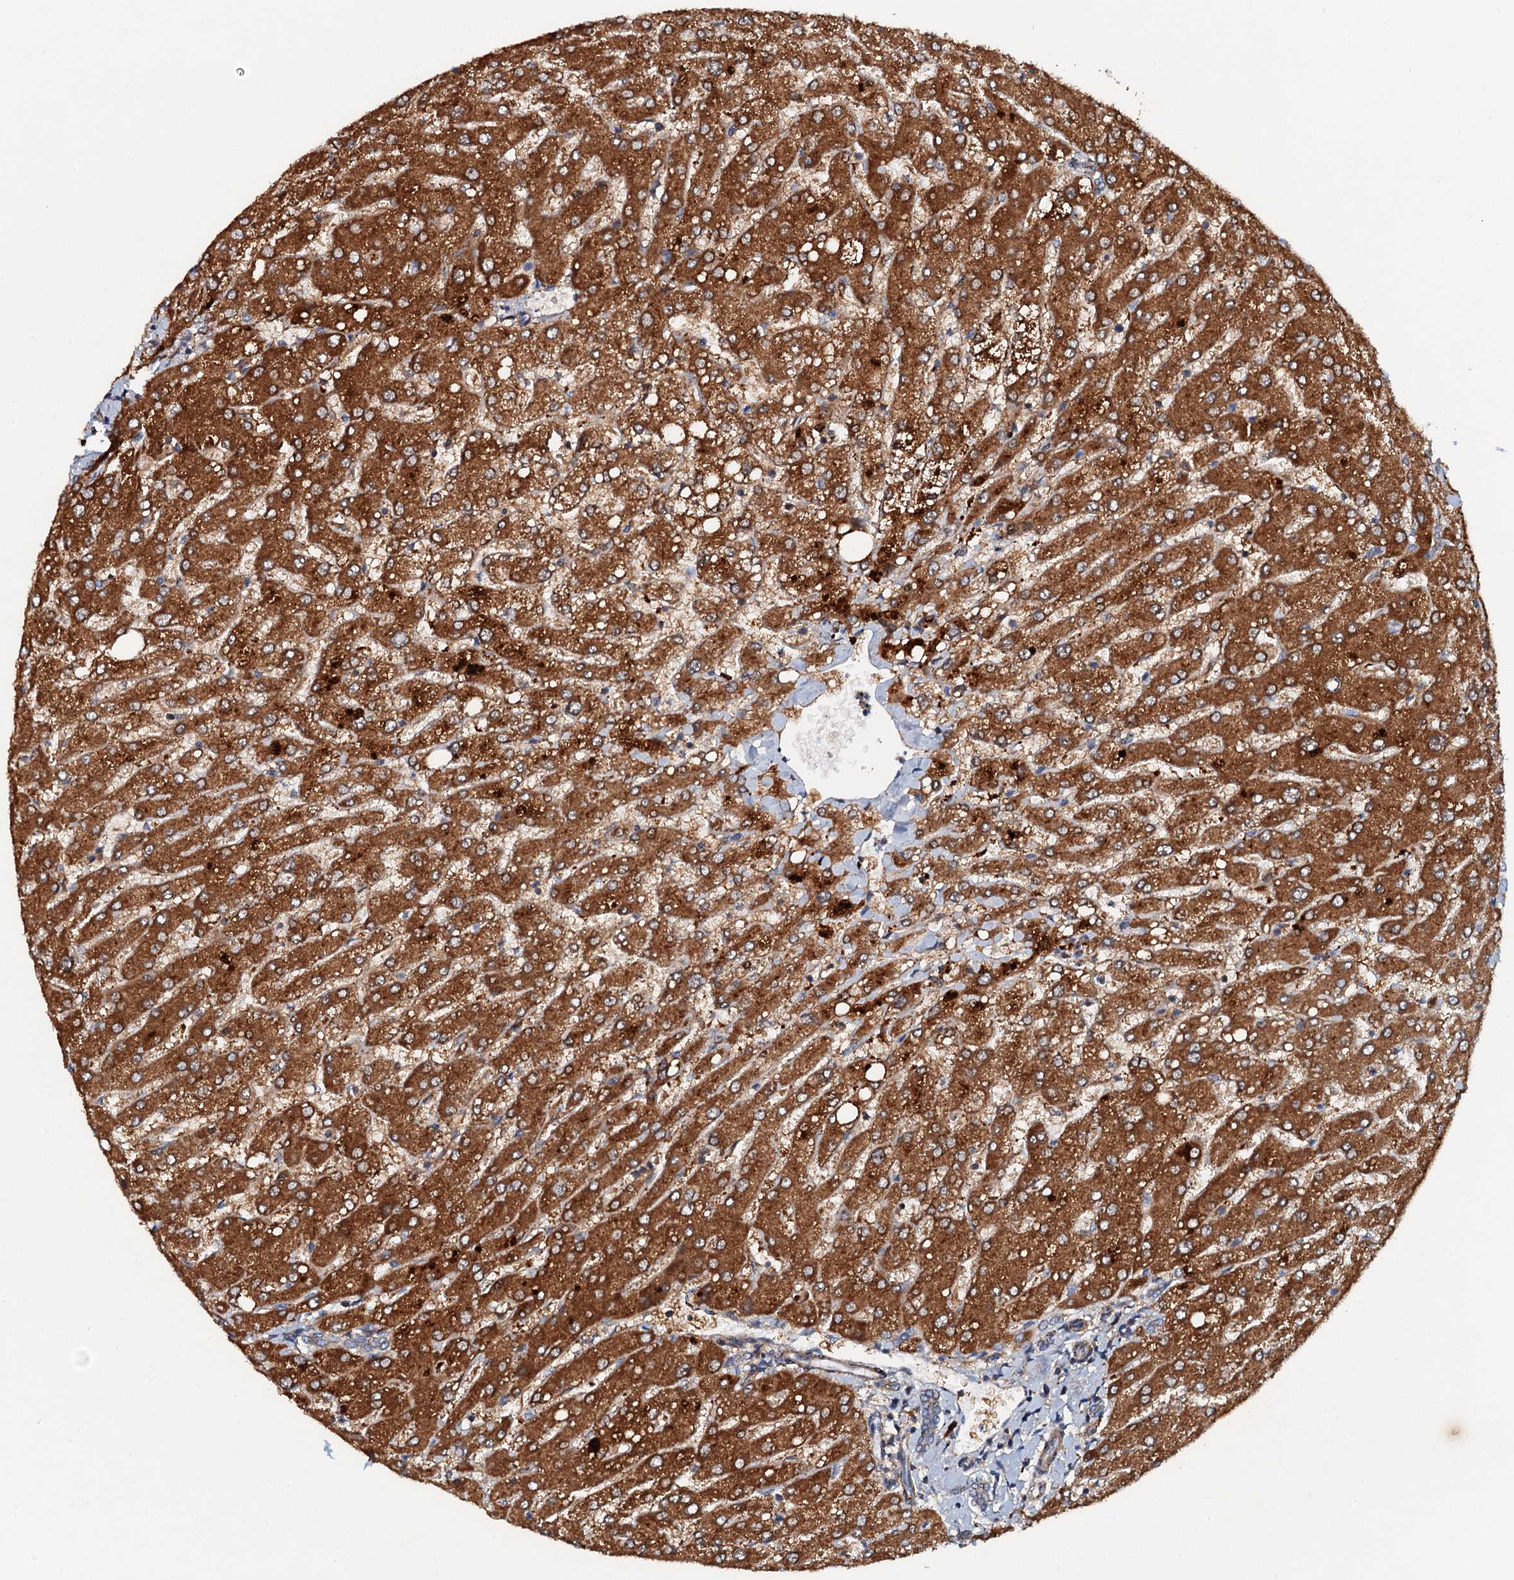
{"staining": {"intensity": "weak", "quantity": "25%-75%", "location": "cytoplasmic/membranous"}, "tissue": "liver", "cell_type": "Cholangiocytes", "image_type": "normal", "snomed": [{"axis": "morphology", "description": "Normal tissue, NOS"}, {"axis": "topography", "description": "Liver"}], "caption": "Liver stained with immunohistochemistry demonstrates weak cytoplasmic/membranous positivity in approximately 25%-75% of cholangiocytes.", "gene": "EFL1", "patient": {"sex": "male", "age": 55}}